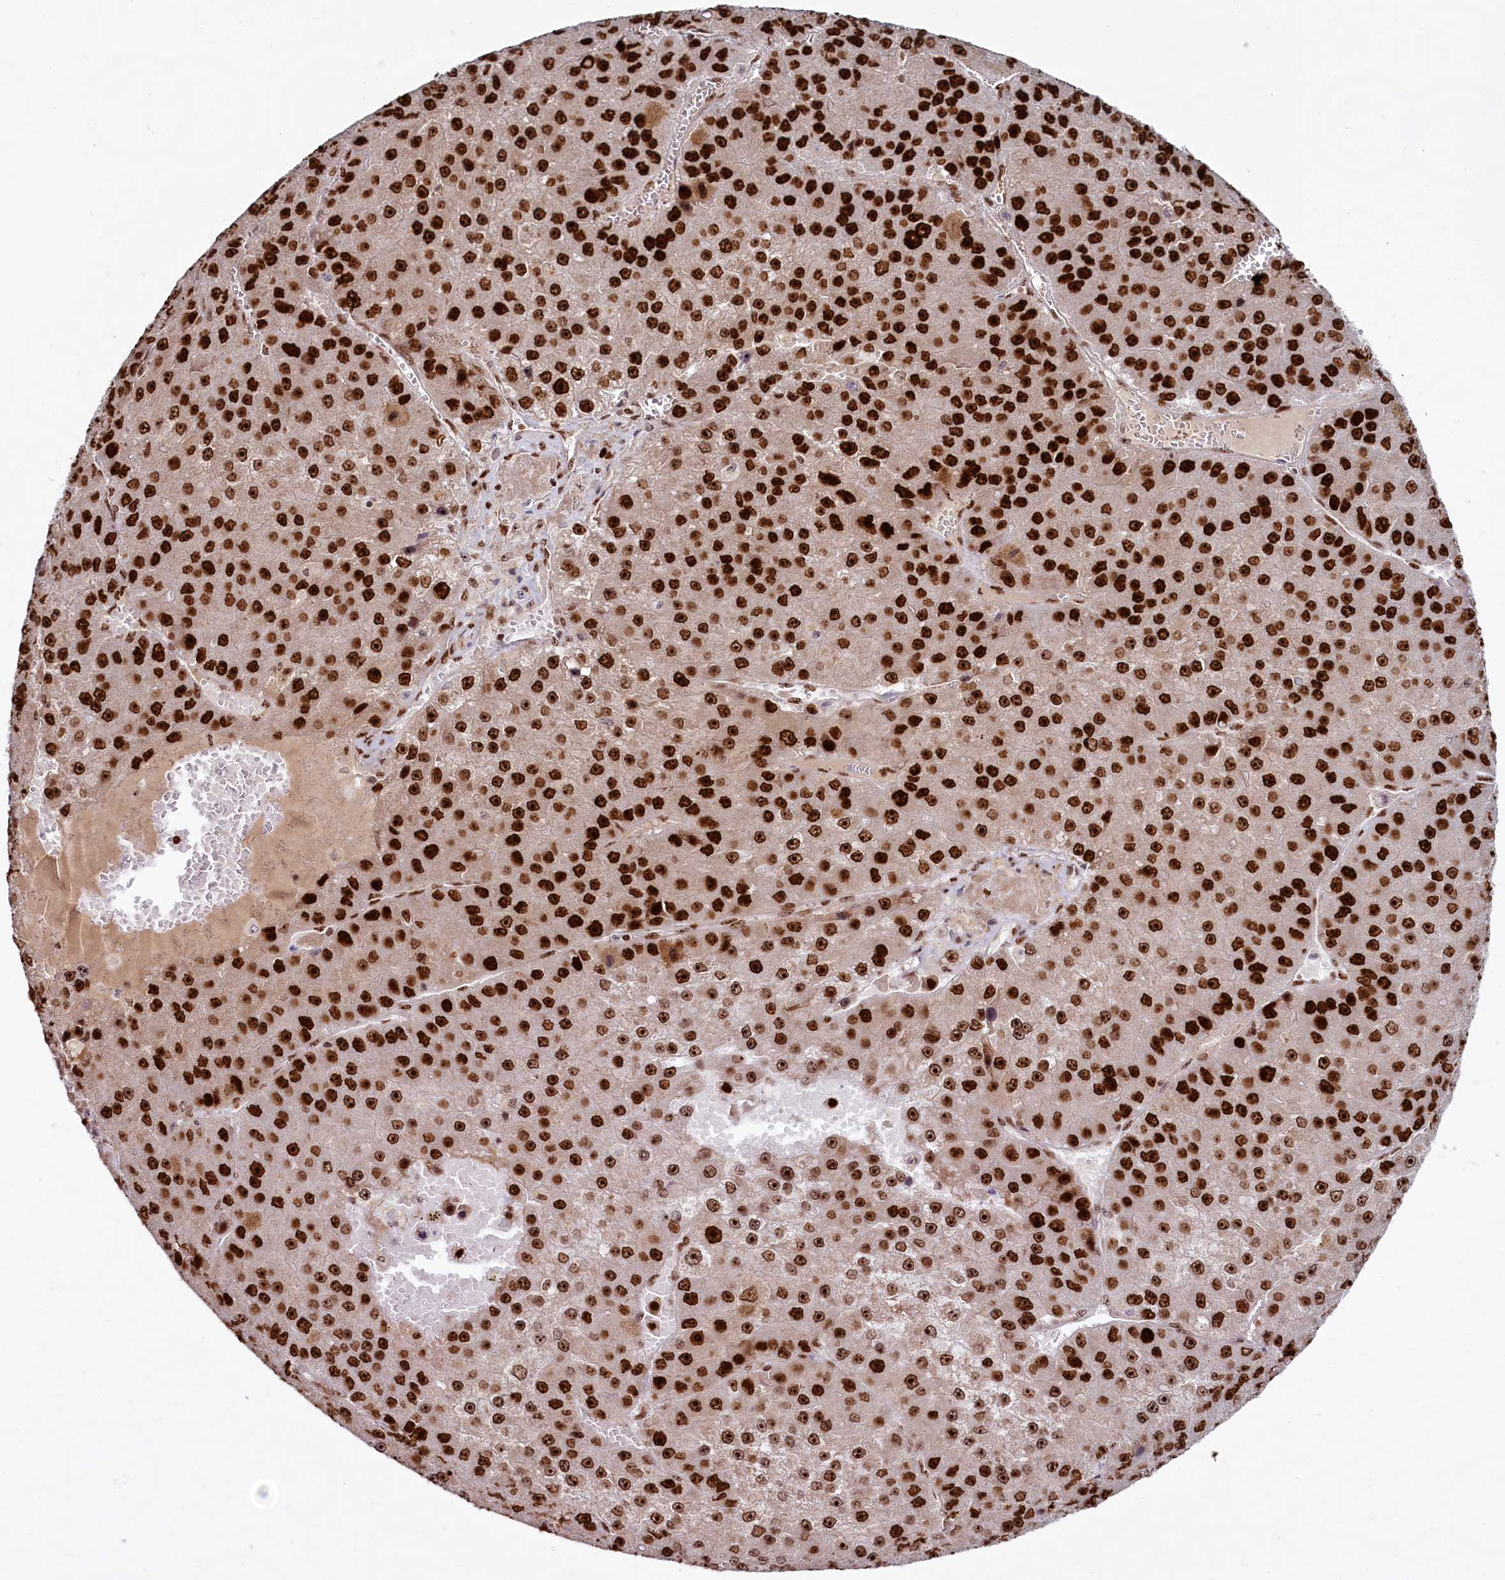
{"staining": {"intensity": "strong", "quantity": ">75%", "location": "nuclear"}, "tissue": "liver cancer", "cell_type": "Tumor cells", "image_type": "cancer", "snomed": [{"axis": "morphology", "description": "Carcinoma, Hepatocellular, NOS"}, {"axis": "topography", "description": "Liver"}], "caption": "DAB (3,3'-diaminobenzidine) immunohistochemical staining of liver cancer (hepatocellular carcinoma) demonstrates strong nuclear protein positivity in approximately >75% of tumor cells.", "gene": "TCOF1", "patient": {"sex": "female", "age": 73}}